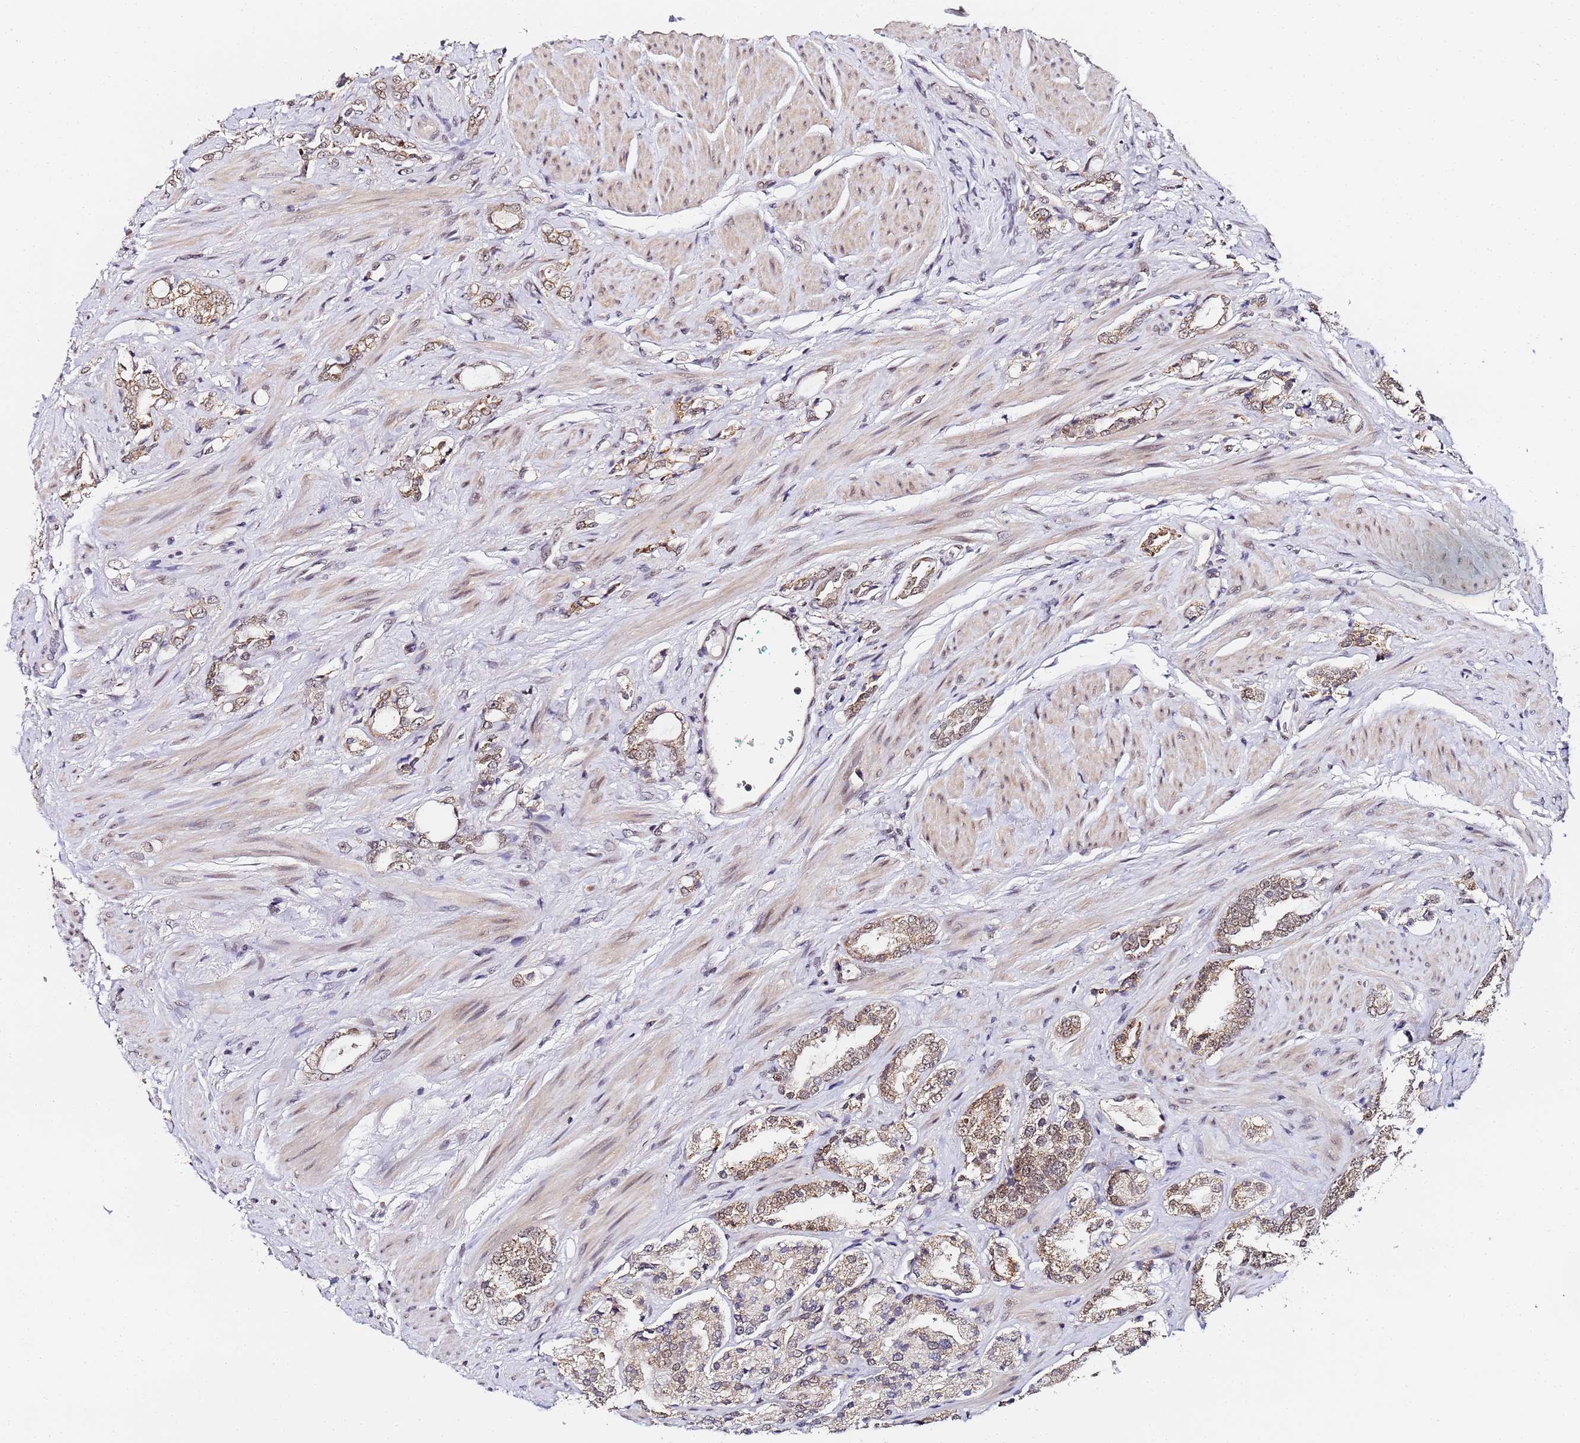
{"staining": {"intensity": "weak", "quantity": ">75%", "location": "cytoplasmic/membranous,nuclear"}, "tissue": "prostate cancer", "cell_type": "Tumor cells", "image_type": "cancer", "snomed": [{"axis": "morphology", "description": "Adenocarcinoma, High grade"}, {"axis": "topography", "description": "Prostate"}], "caption": "Protein staining of prostate cancer (high-grade adenocarcinoma) tissue shows weak cytoplasmic/membranous and nuclear expression in about >75% of tumor cells.", "gene": "LSM3", "patient": {"sex": "male", "age": 64}}